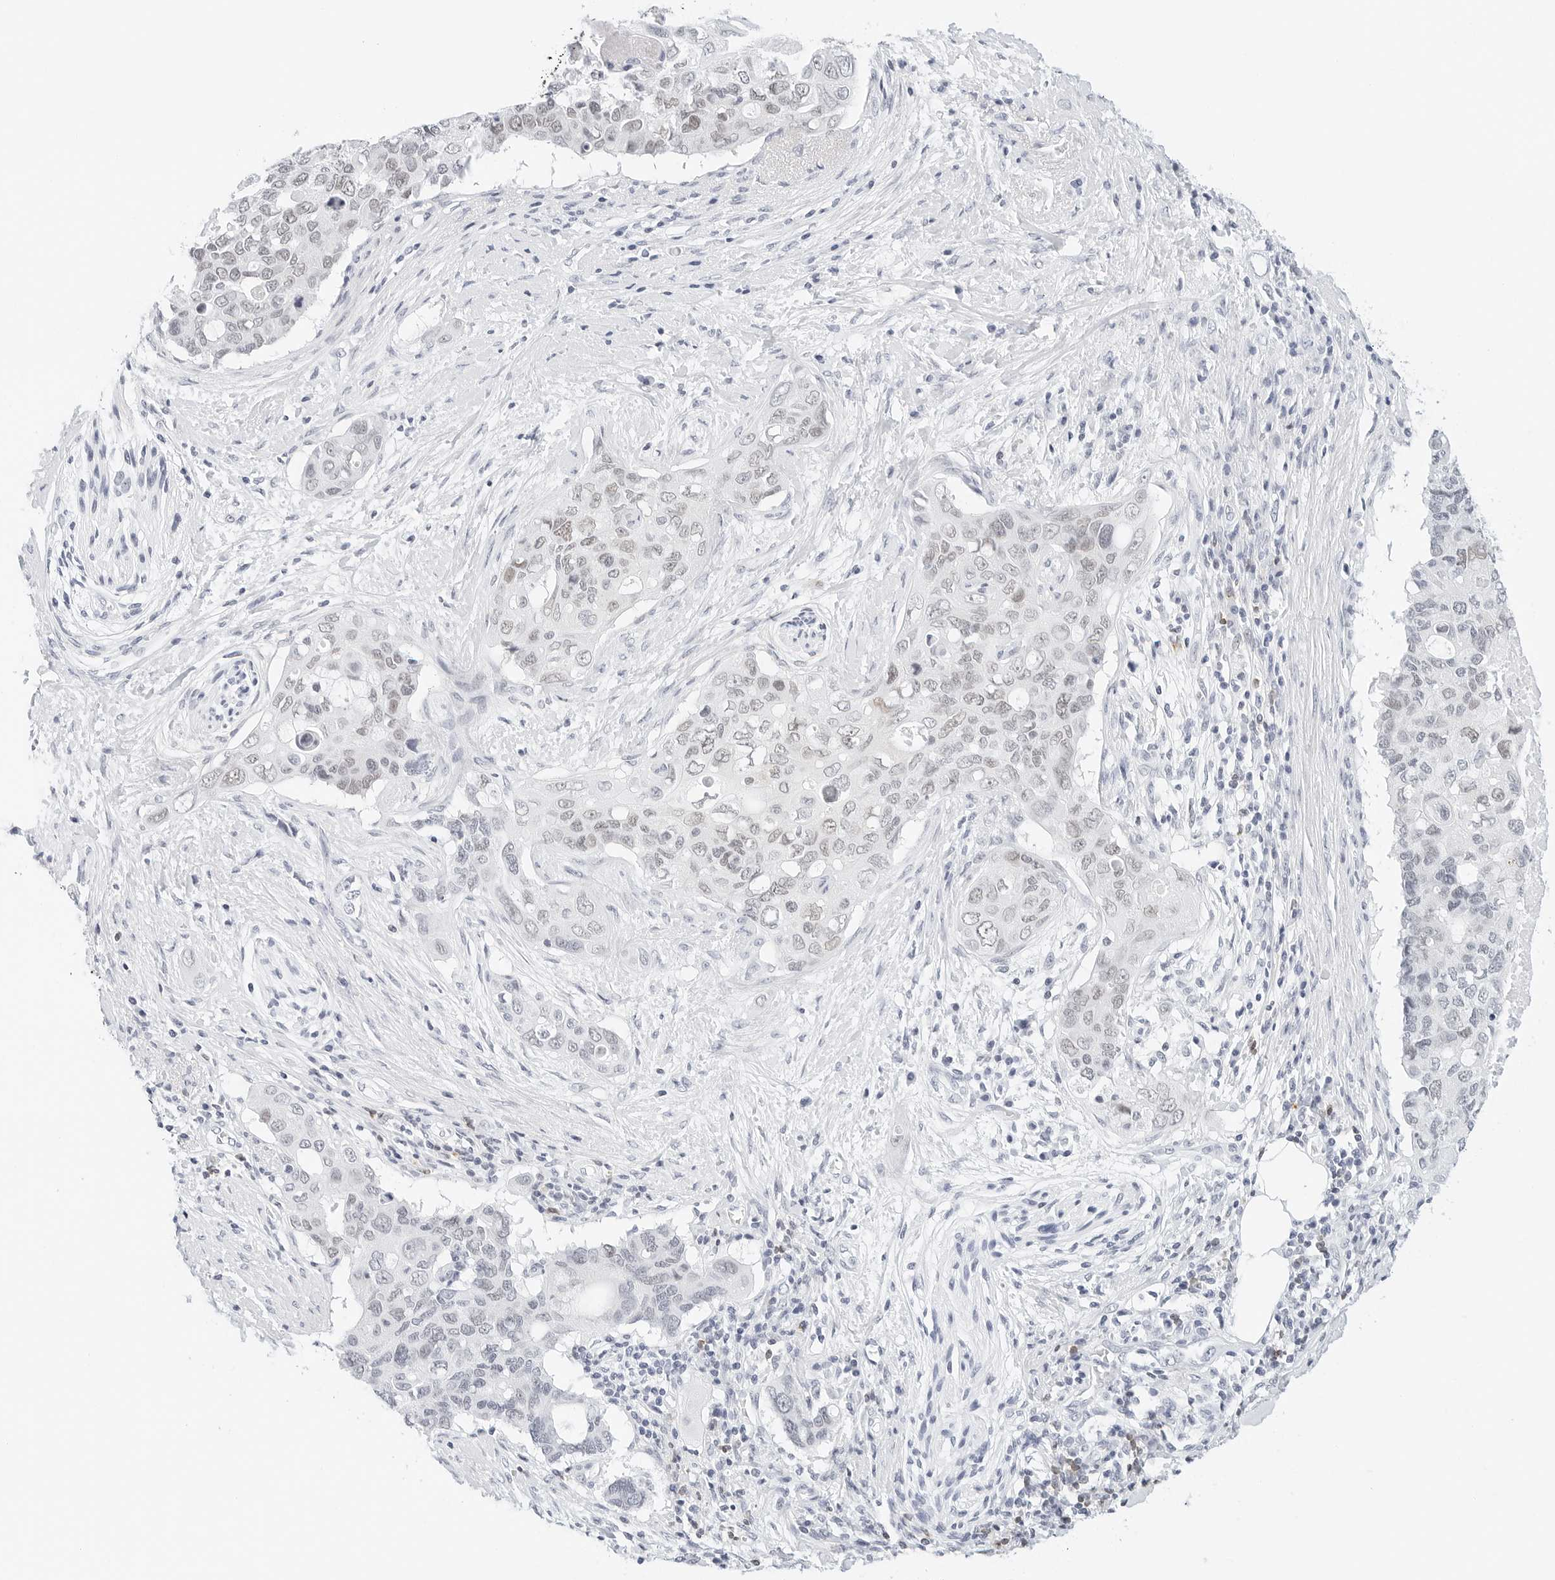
{"staining": {"intensity": "weak", "quantity": "25%-75%", "location": "nuclear"}, "tissue": "pancreatic cancer", "cell_type": "Tumor cells", "image_type": "cancer", "snomed": [{"axis": "morphology", "description": "Adenocarcinoma, NOS"}, {"axis": "topography", "description": "Pancreas"}], "caption": "Immunohistochemical staining of pancreatic cancer demonstrates low levels of weak nuclear positivity in approximately 25%-75% of tumor cells.", "gene": "CD22", "patient": {"sex": "female", "age": 56}}